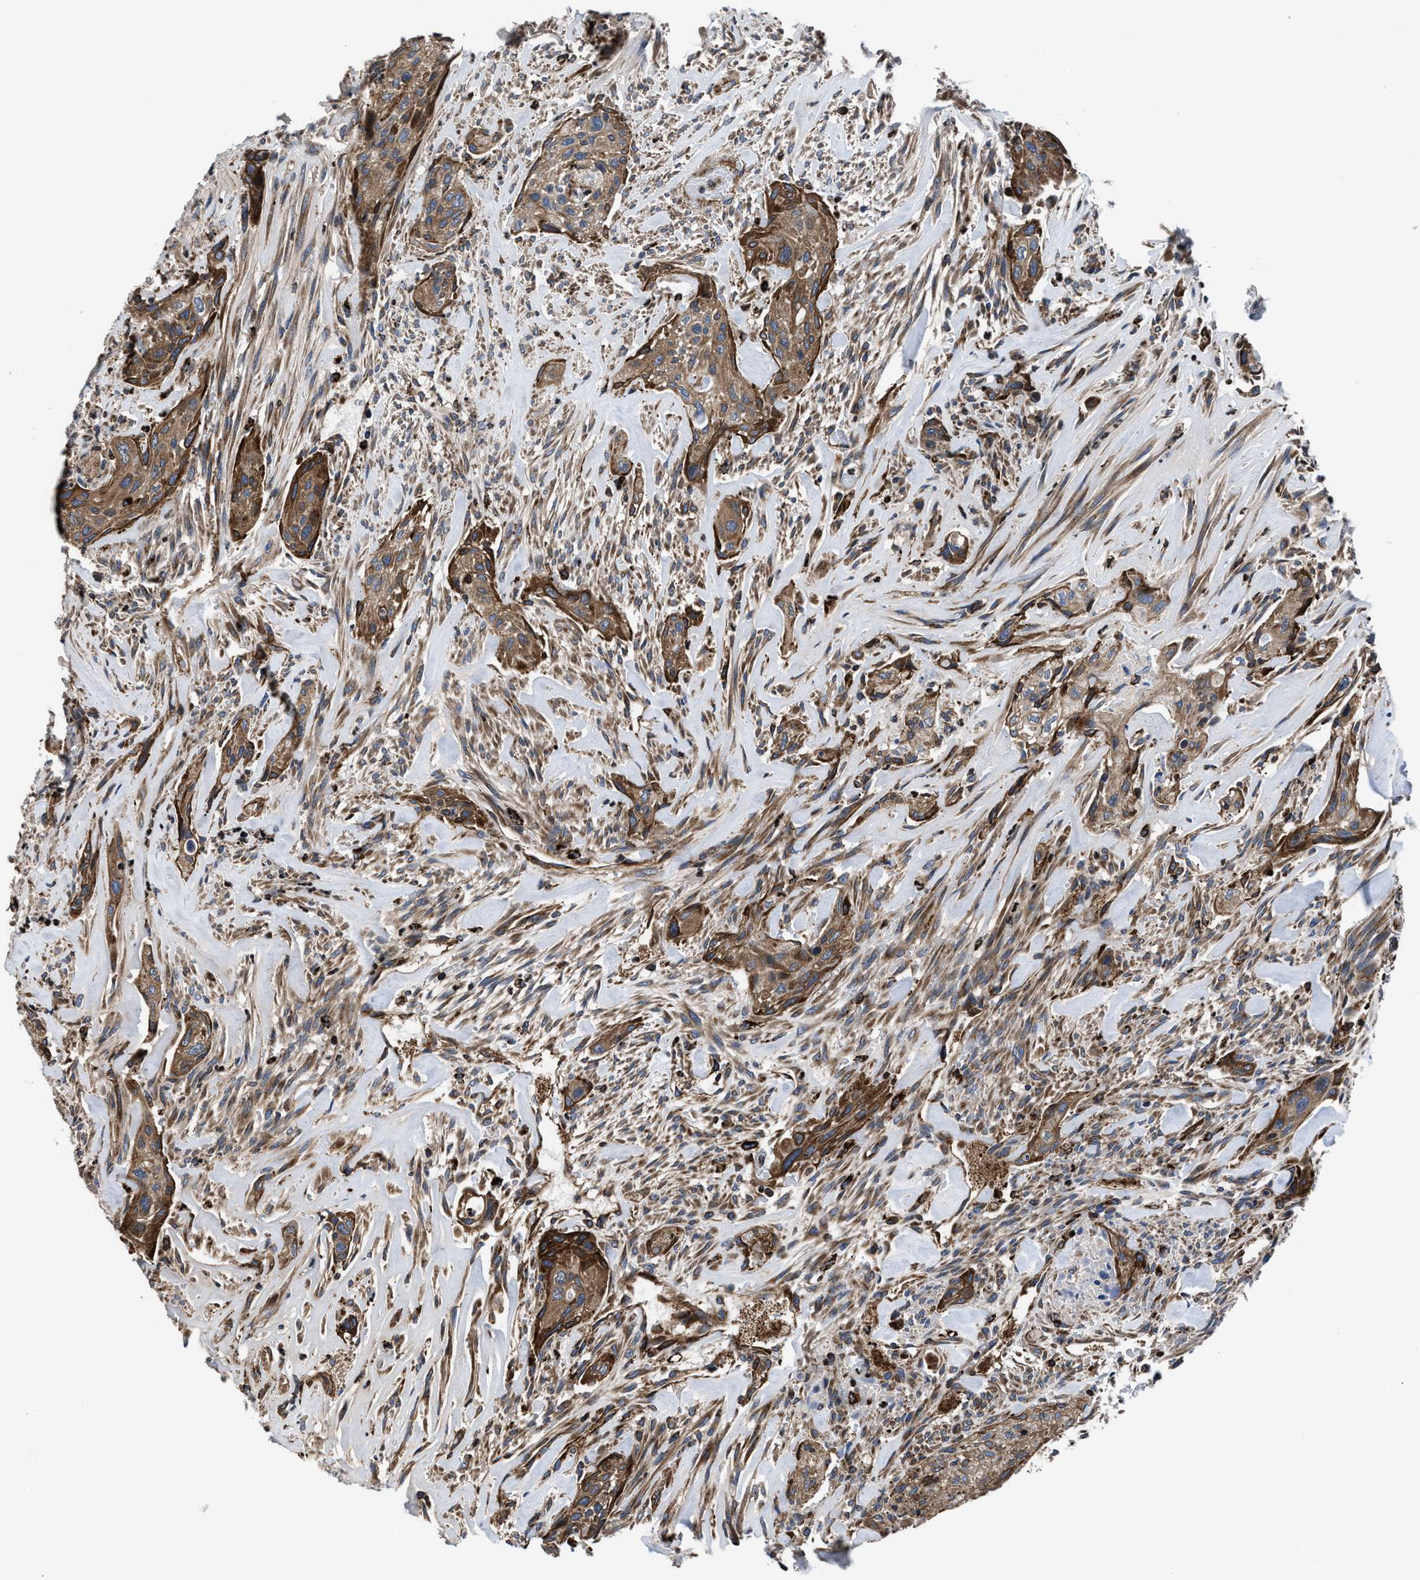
{"staining": {"intensity": "moderate", "quantity": ">75%", "location": "cytoplasmic/membranous"}, "tissue": "urothelial cancer", "cell_type": "Tumor cells", "image_type": "cancer", "snomed": [{"axis": "morphology", "description": "Urothelial carcinoma, Low grade"}, {"axis": "morphology", "description": "Urothelial carcinoma, High grade"}, {"axis": "topography", "description": "Urinary bladder"}], "caption": "A brown stain labels moderate cytoplasmic/membranous positivity of a protein in urothelial cancer tumor cells.", "gene": "PRR15L", "patient": {"sex": "male", "age": 35}}